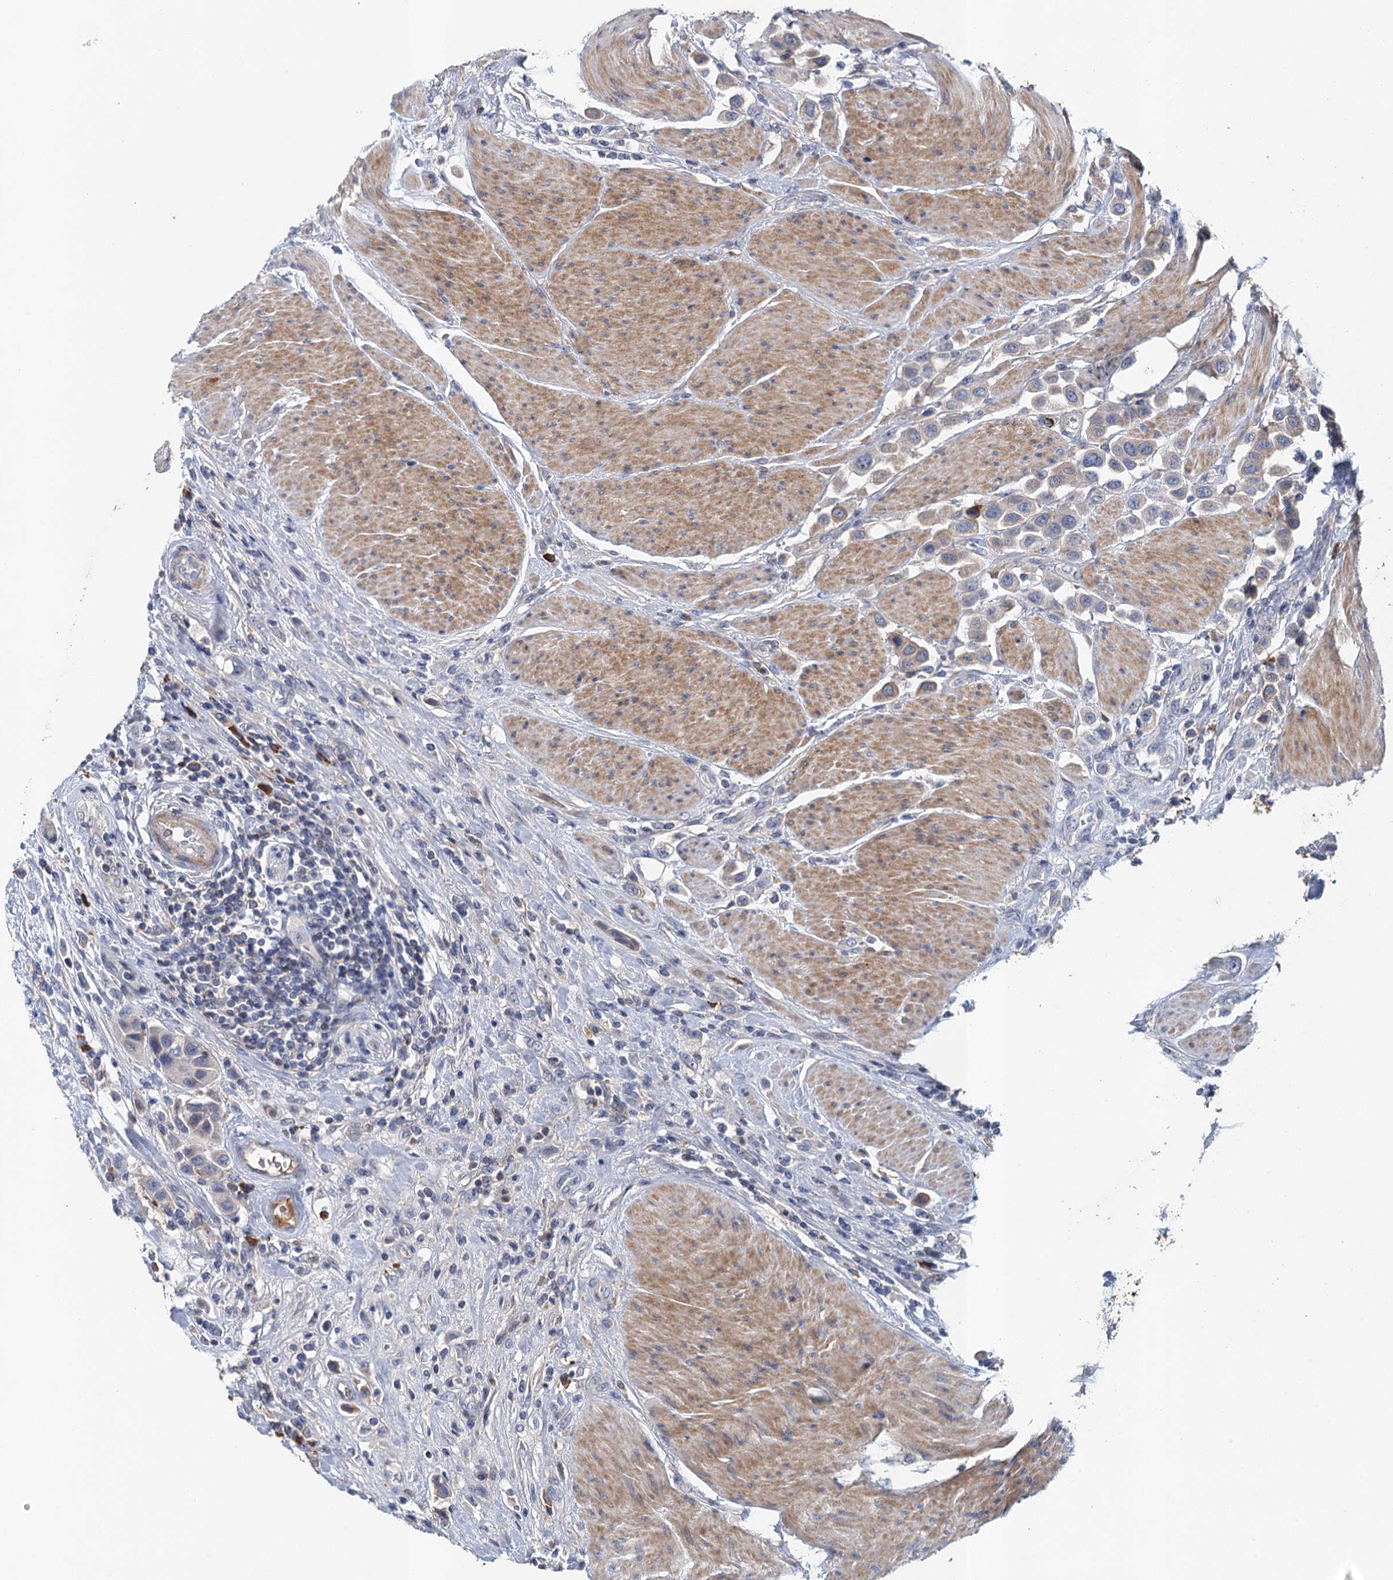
{"staining": {"intensity": "moderate", "quantity": "<25%", "location": "cytoplasmic/membranous"}, "tissue": "urothelial cancer", "cell_type": "Tumor cells", "image_type": "cancer", "snomed": [{"axis": "morphology", "description": "Urothelial carcinoma, High grade"}, {"axis": "topography", "description": "Urinary bladder"}], "caption": "Immunohistochemical staining of human urothelial cancer shows low levels of moderate cytoplasmic/membranous protein positivity in approximately <25% of tumor cells.", "gene": "TPCN1", "patient": {"sex": "male", "age": 50}}